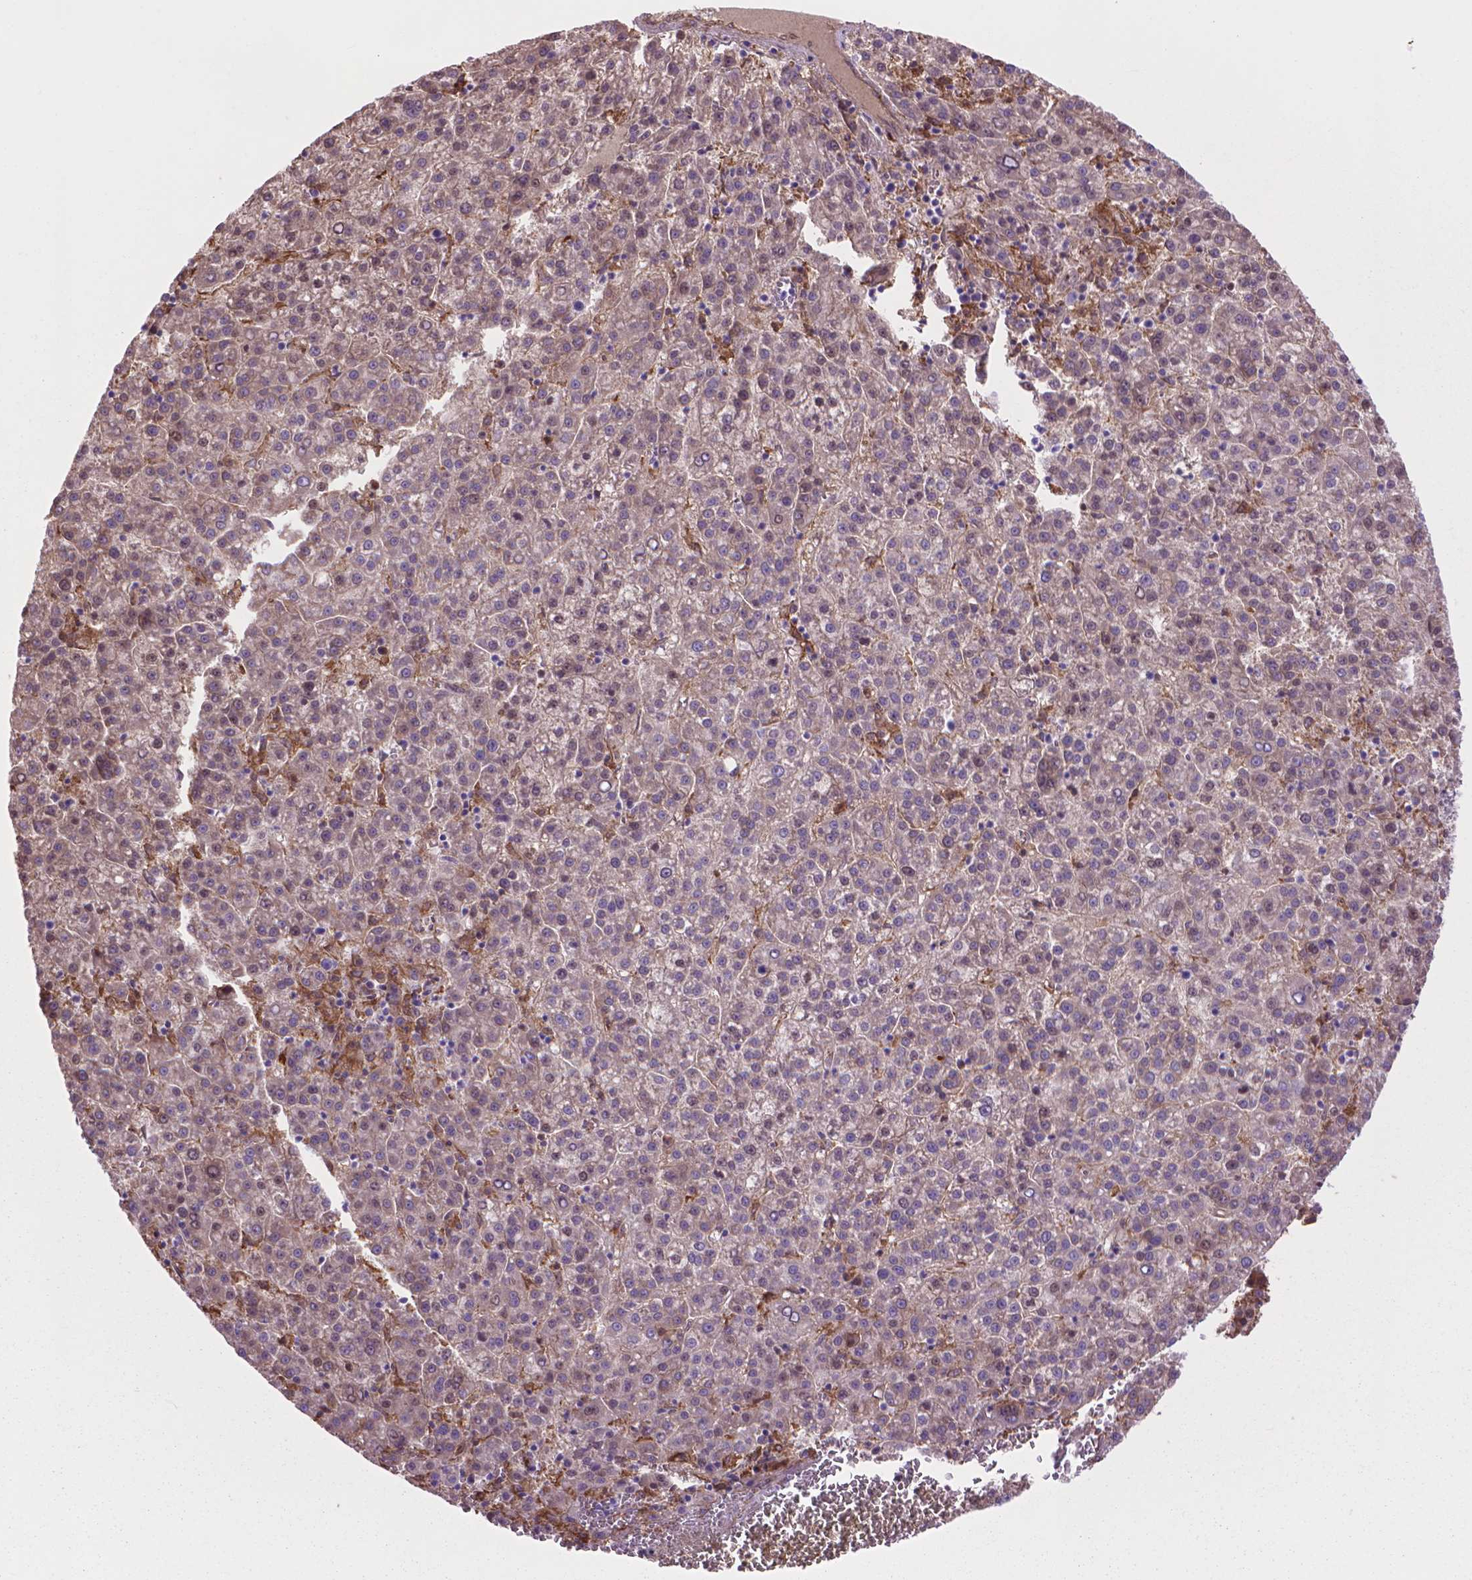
{"staining": {"intensity": "negative", "quantity": "none", "location": "none"}, "tissue": "liver cancer", "cell_type": "Tumor cells", "image_type": "cancer", "snomed": [{"axis": "morphology", "description": "Carcinoma, Hepatocellular, NOS"}, {"axis": "topography", "description": "Liver"}], "caption": "A histopathology image of human liver cancer (hepatocellular carcinoma) is negative for staining in tumor cells. The staining is performed using DAB (3,3'-diaminobenzidine) brown chromogen with nuclei counter-stained in using hematoxylin.", "gene": "CORO1B", "patient": {"sex": "female", "age": 58}}